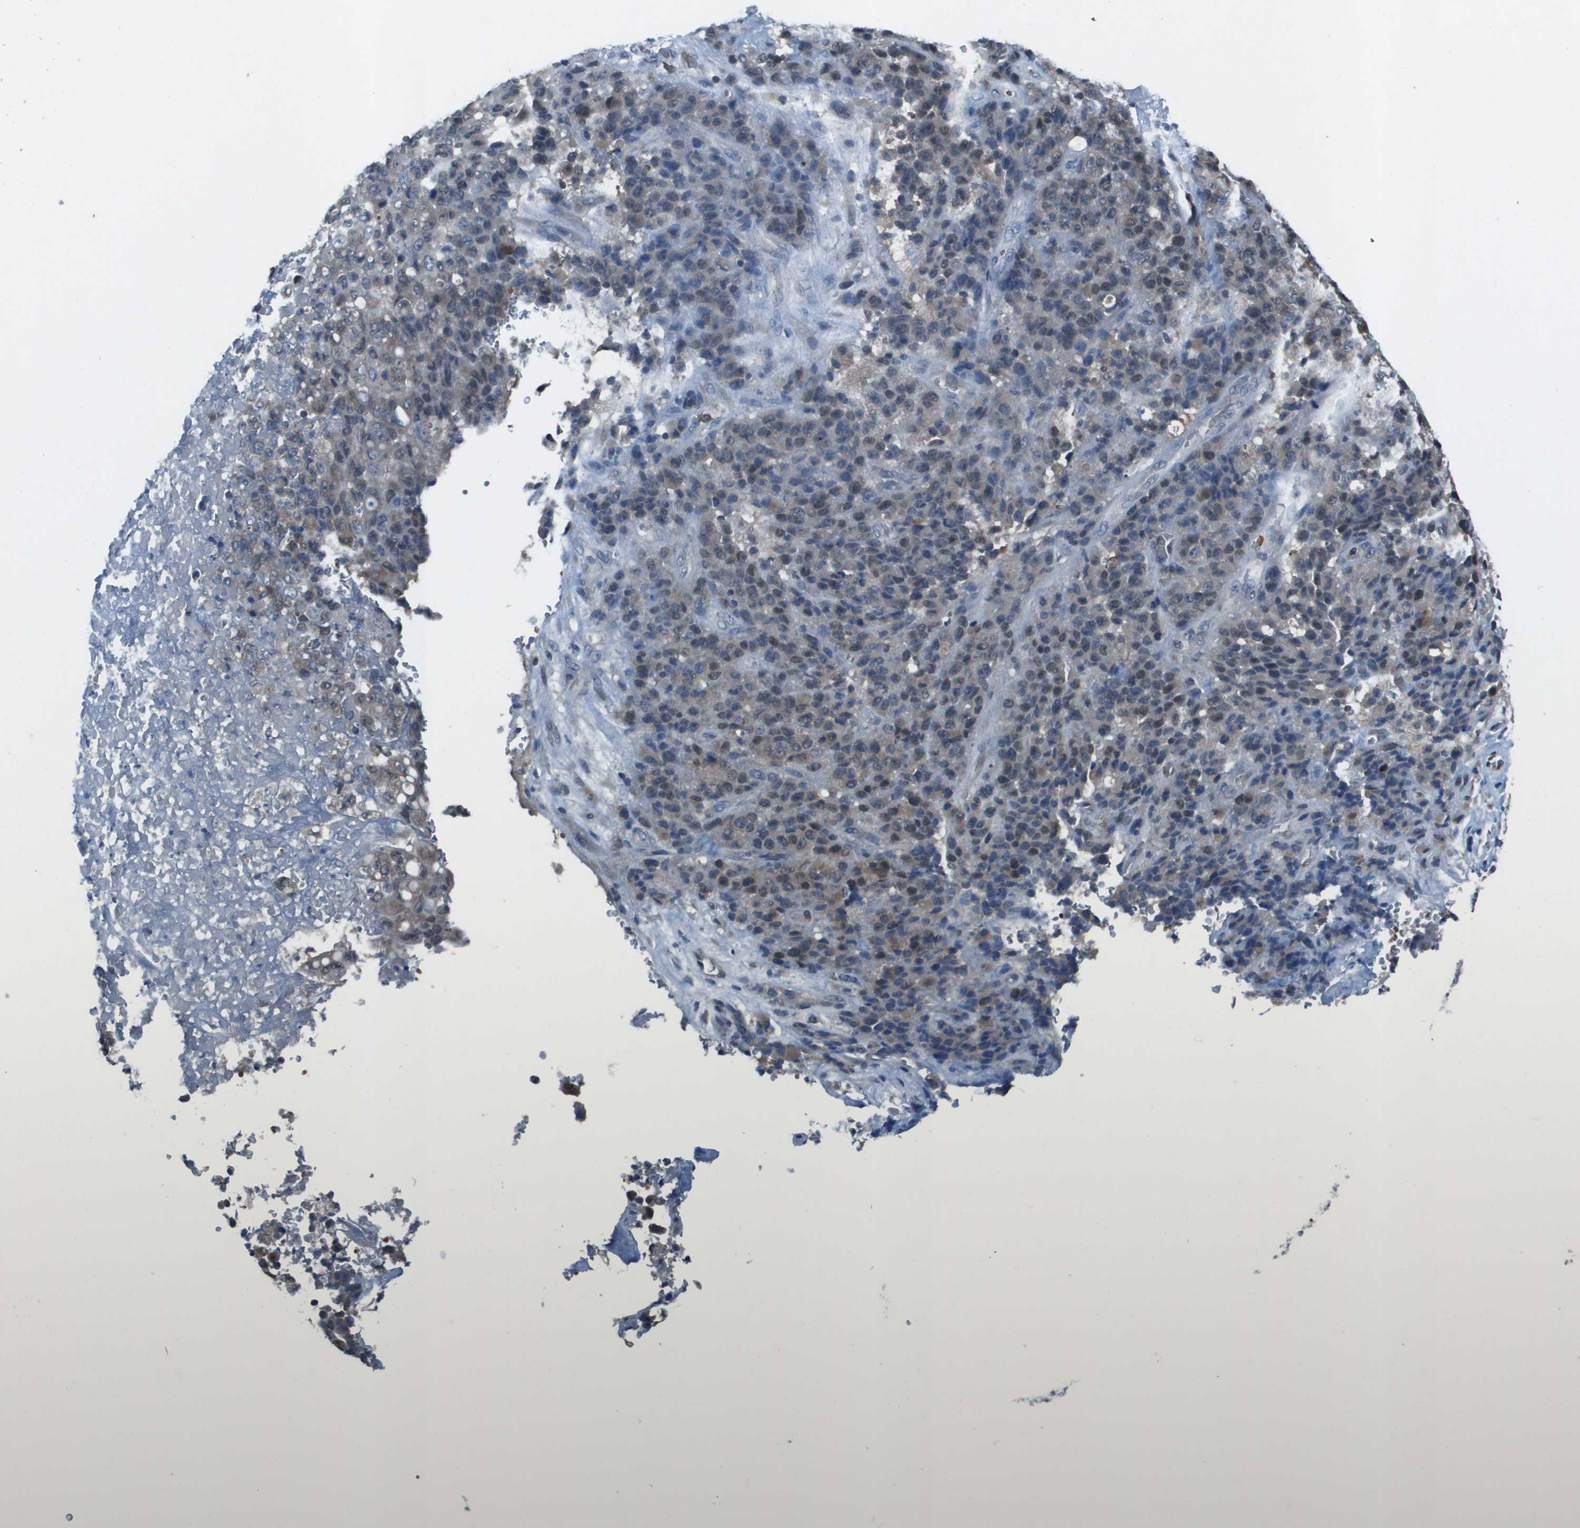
{"staining": {"intensity": "weak", "quantity": "25%-75%", "location": "cytoplasmic/membranous,nuclear"}, "tissue": "stomach cancer", "cell_type": "Tumor cells", "image_type": "cancer", "snomed": [{"axis": "morphology", "description": "Adenocarcinoma, NOS"}, {"axis": "topography", "description": "Stomach"}], "caption": "A low amount of weak cytoplasmic/membranous and nuclear positivity is present in about 25%-75% of tumor cells in stomach cancer (adenocarcinoma) tissue.", "gene": "CAMK4", "patient": {"sex": "female", "age": 73}}